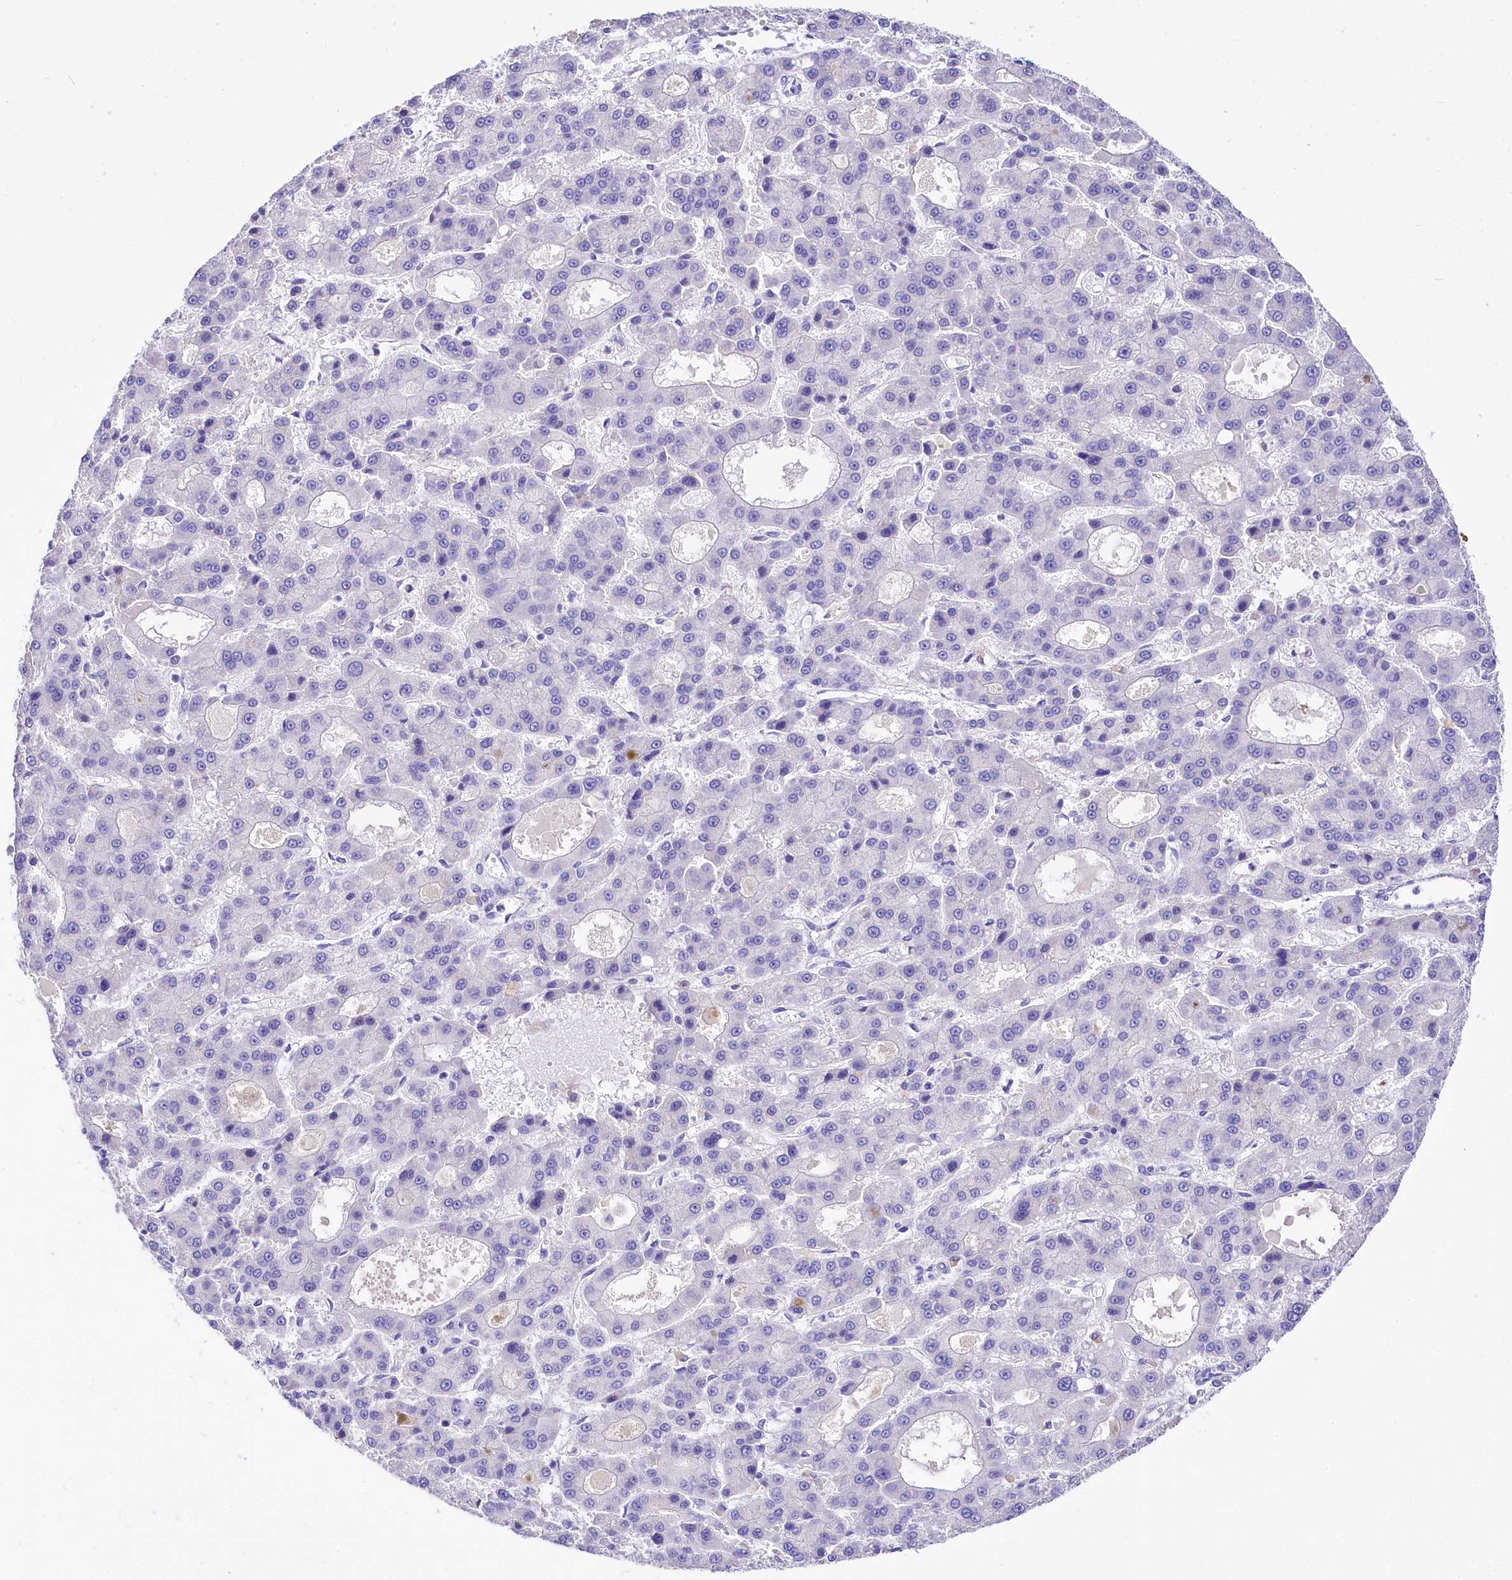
{"staining": {"intensity": "negative", "quantity": "none", "location": "none"}, "tissue": "liver cancer", "cell_type": "Tumor cells", "image_type": "cancer", "snomed": [{"axis": "morphology", "description": "Carcinoma, Hepatocellular, NOS"}, {"axis": "topography", "description": "Liver"}], "caption": "Liver hepatocellular carcinoma stained for a protein using immunohistochemistry (IHC) displays no positivity tumor cells.", "gene": "A2ML1", "patient": {"sex": "male", "age": 70}}